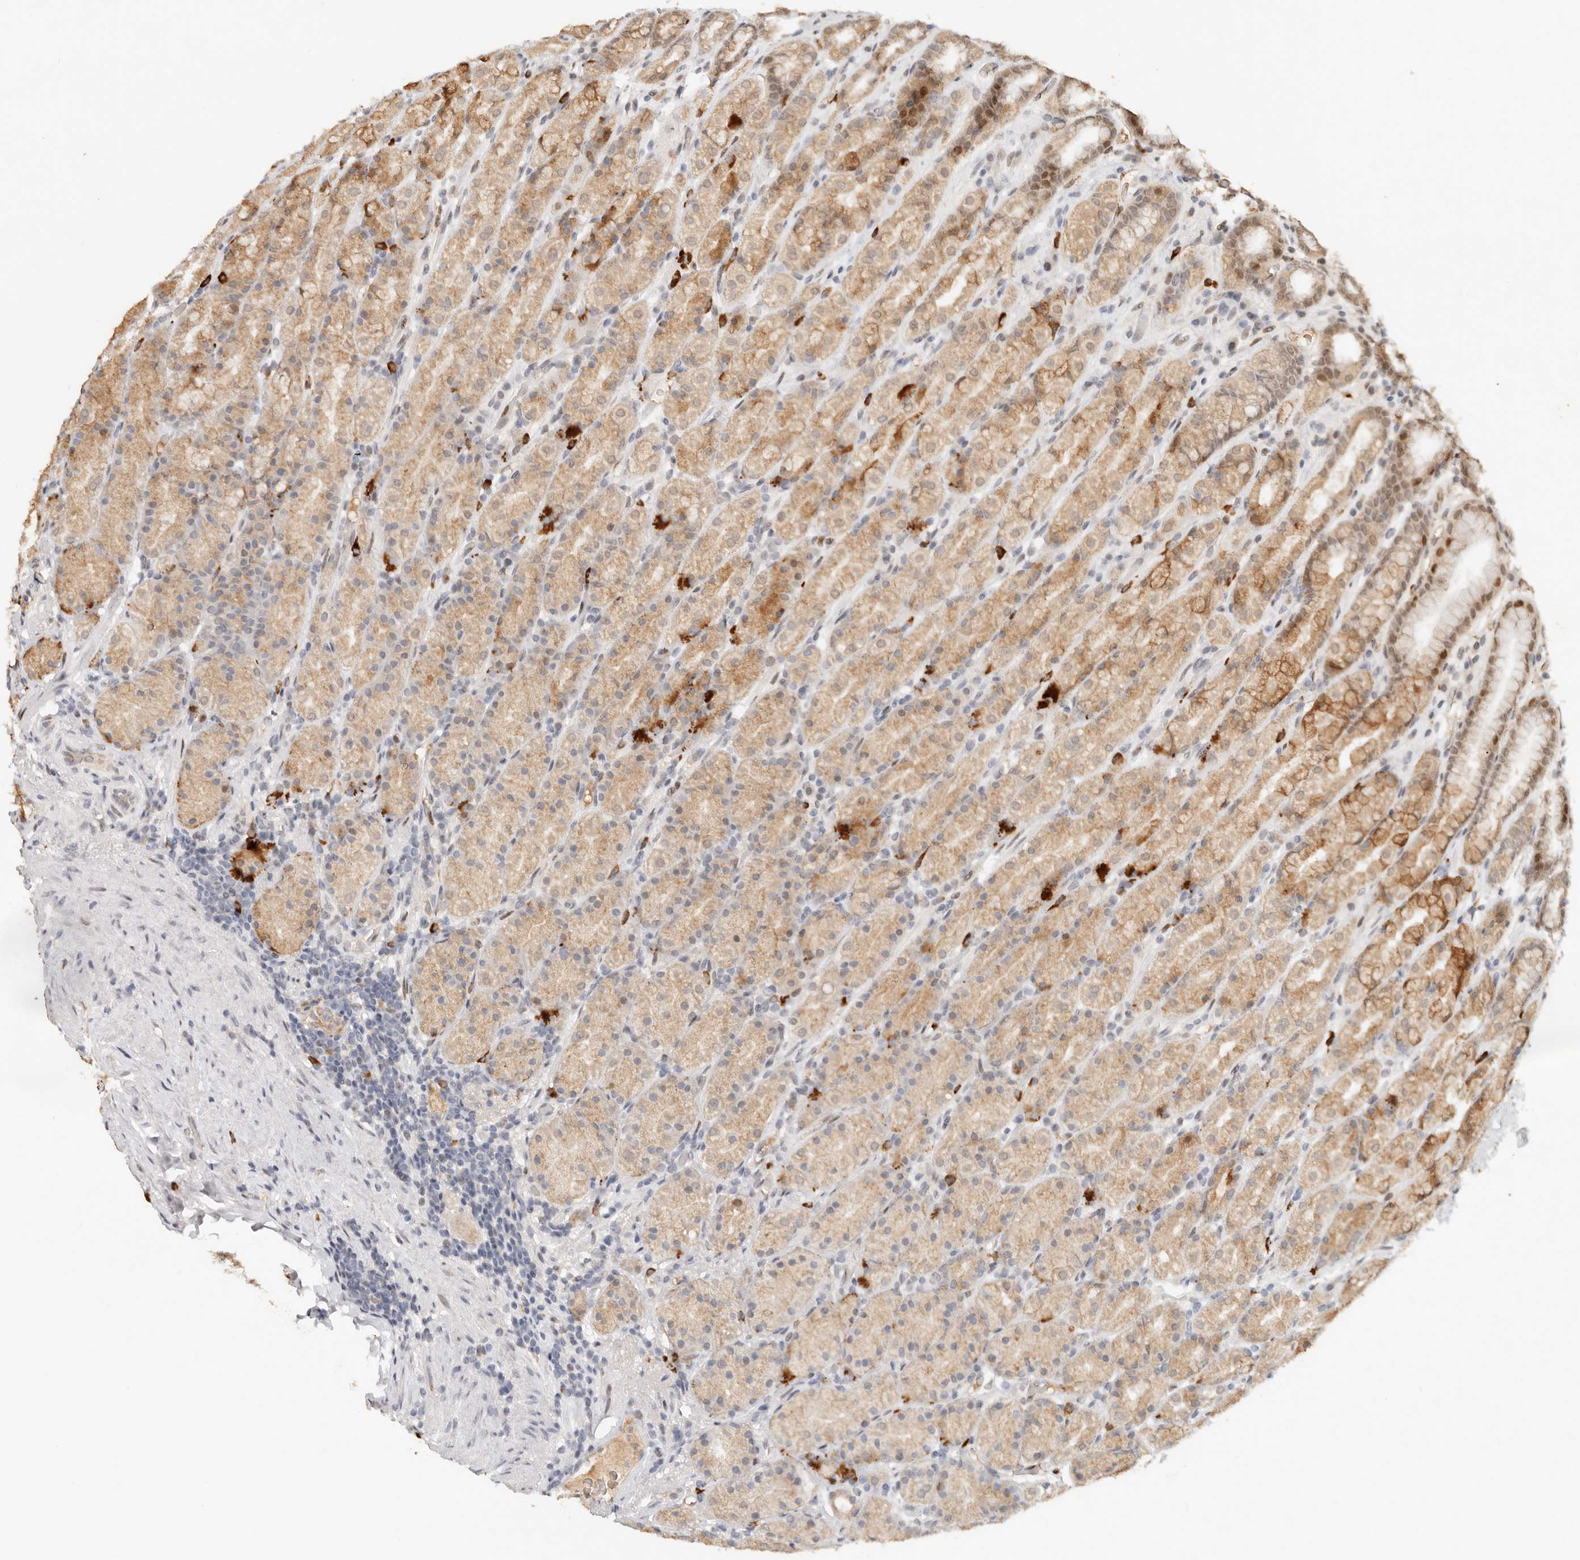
{"staining": {"intensity": "moderate", "quantity": "25%-75%", "location": "cytoplasmic/membranous,nuclear"}, "tissue": "stomach", "cell_type": "Glandular cells", "image_type": "normal", "snomed": [{"axis": "morphology", "description": "Normal tissue, NOS"}, {"axis": "topography", "description": "Stomach, upper"}], "caption": "Normal stomach exhibits moderate cytoplasmic/membranous,nuclear staining in about 25%-75% of glandular cells.", "gene": "NPAS2", "patient": {"sex": "male", "age": 68}}